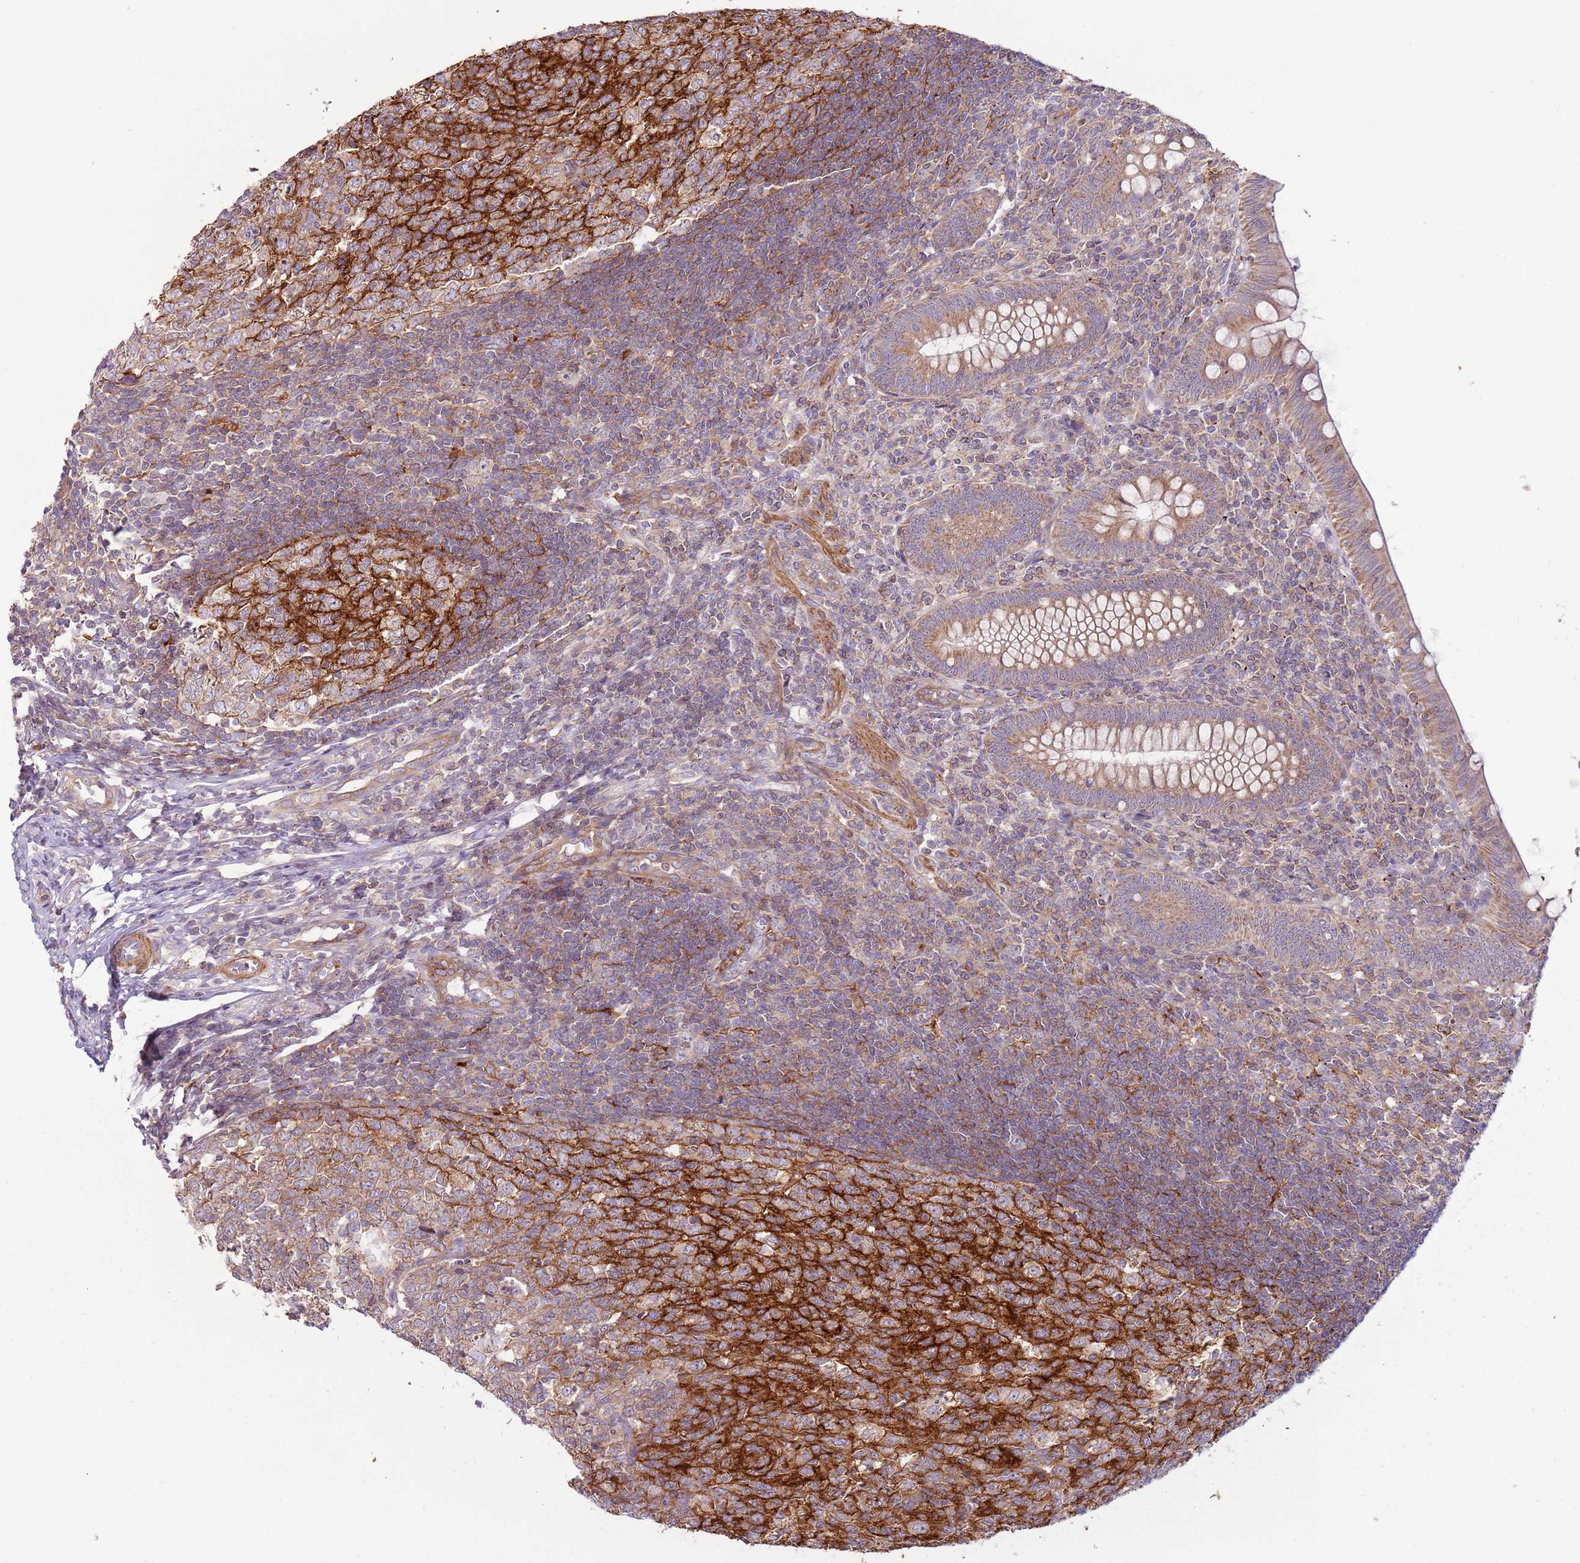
{"staining": {"intensity": "moderate", "quantity": ">75%", "location": "cytoplasmic/membranous"}, "tissue": "appendix", "cell_type": "Glandular cells", "image_type": "normal", "snomed": [{"axis": "morphology", "description": "Normal tissue, NOS"}, {"axis": "topography", "description": "Appendix"}], "caption": "IHC staining of unremarkable appendix, which displays medium levels of moderate cytoplasmic/membranous positivity in about >75% of glandular cells indicating moderate cytoplasmic/membranous protein expression. The staining was performed using DAB (3,3'-diaminobenzidine) (brown) for protein detection and nuclei were counterstained in hematoxylin (blue).", "gene": "DTD2", "patient": {"sex": "male", "age": 14}}